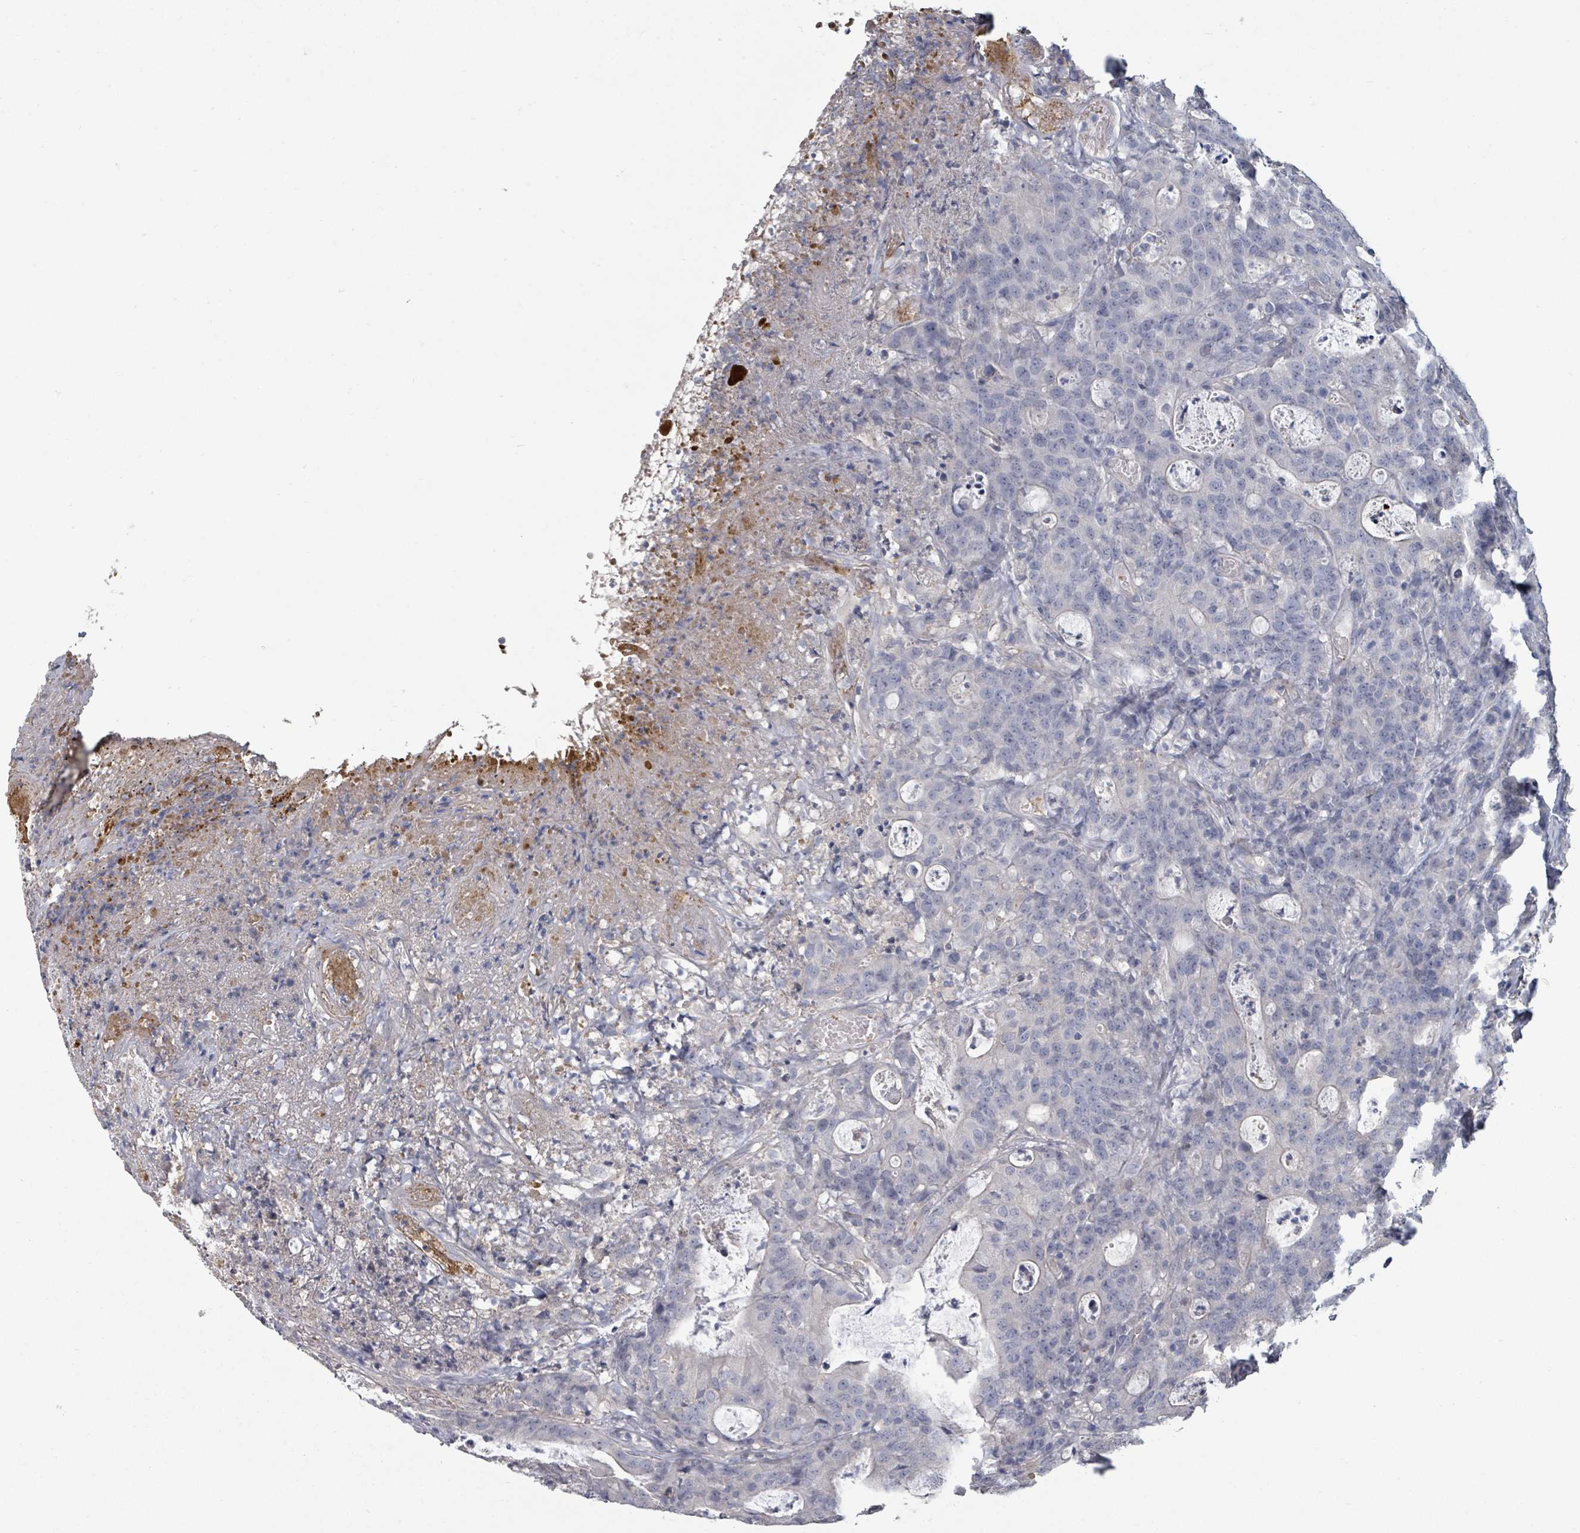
{"staining": {"intensity": "negative", "quantity": "none", "location": "none"}, "tissue": "colorectal cancer", "cell_type": "Tumor cells", "image_type": "cancer", "snomed": [{"axis": "morphology", "description": "Adenocarcinoma, NOS"}, {"axis": "topography", "description": "Colon"}], "caption": "Tumor cells show no significant protein staining in colorectal adenocarcinoma. (Brightfield microscopy of DAB IHC at high magnification).", "gene": "PLAUR", "patient": {"sex": "male", "age": 83}}